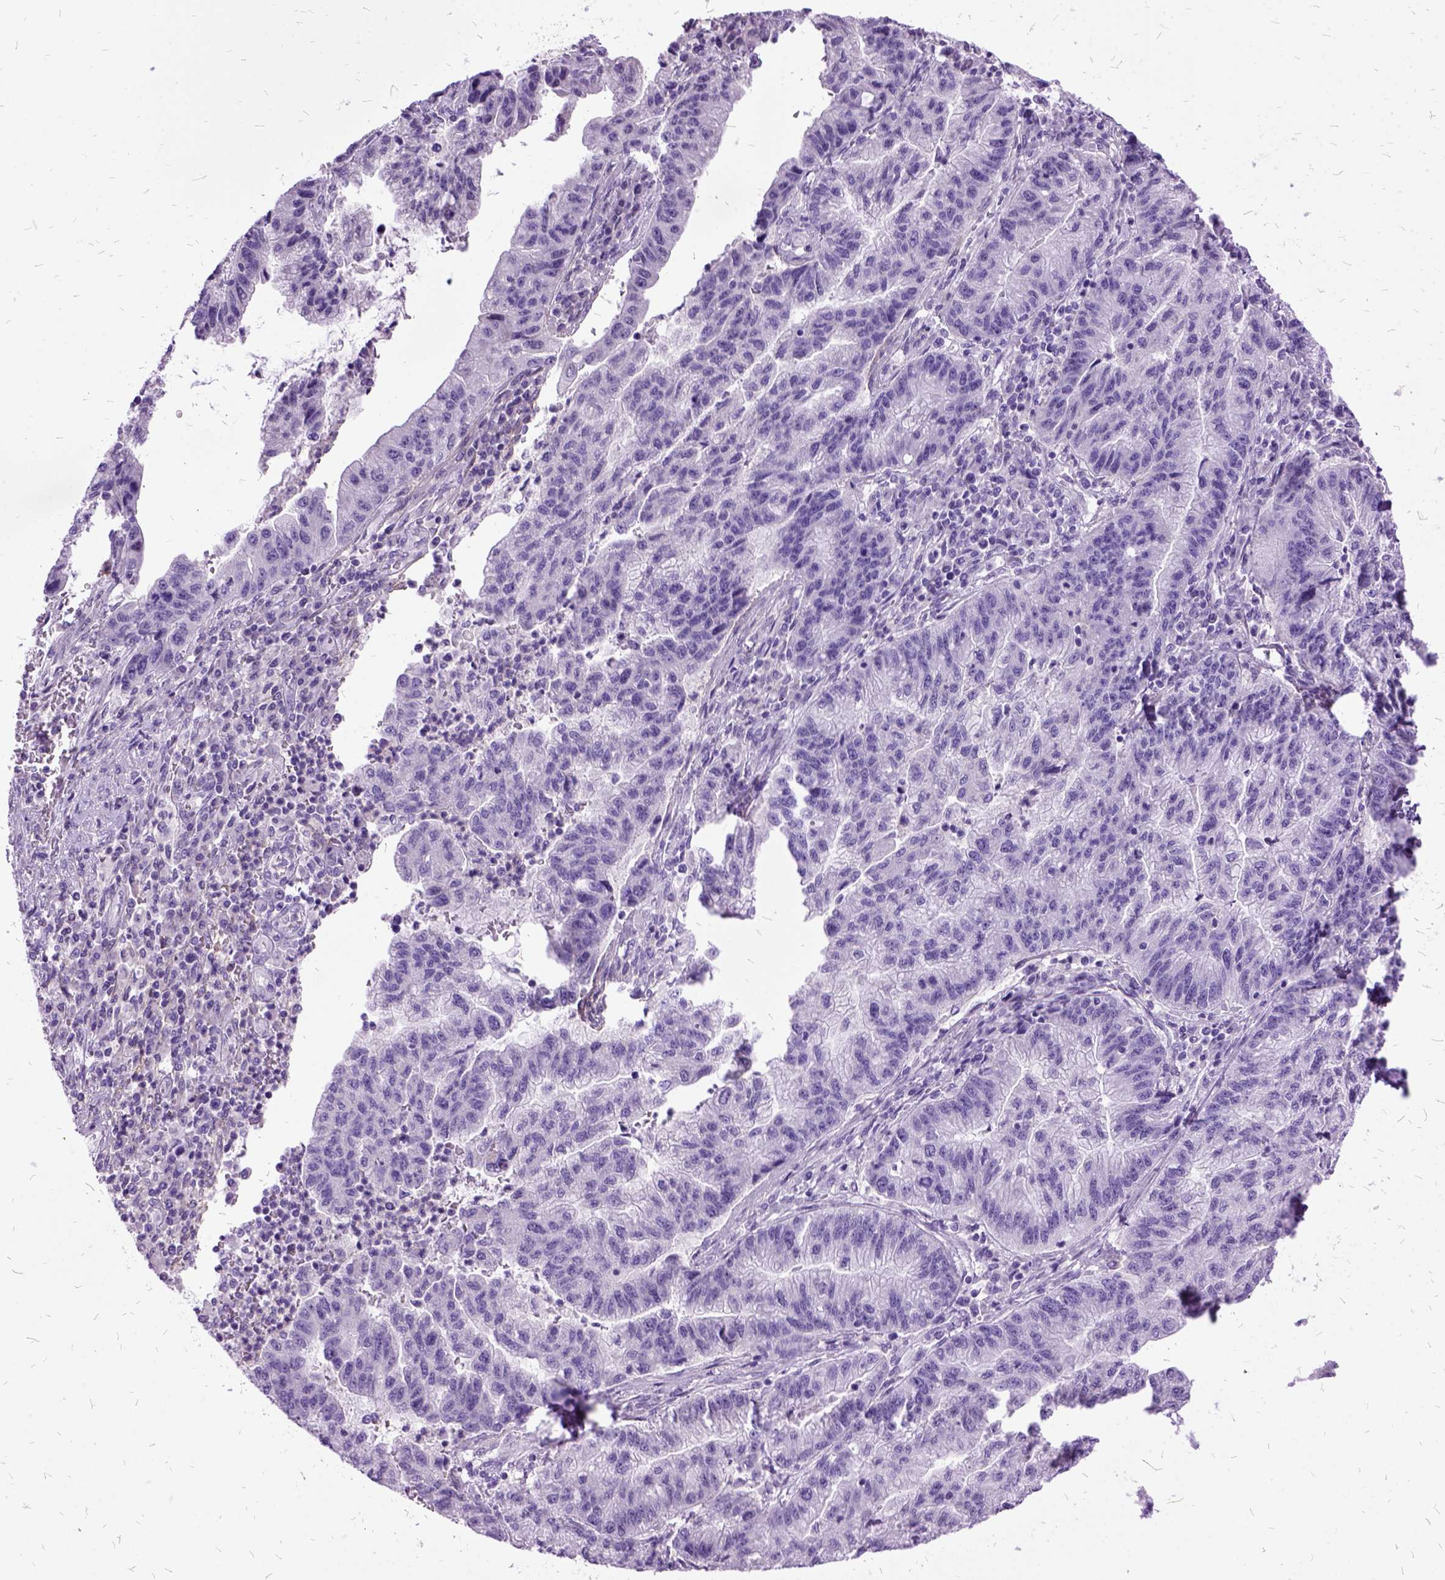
{"staining": {"intensity": "negative", "quantity": "none", "location": "none"}, "tissue": "stomach cancer", "cell_type": "Tumor cells", "image_type": "cancer", "snomed": [{"axis": "morphology", "description": "Adenocarcinoma, NOS"}, {"axis": "topography", "description": "Stomach"}], "caption": "A high-resolution histopathology image shows IHC staining of adenocarcinoma (stomach), which shows no significant expression in tumor cells. (DAB IHC with hematoxylin counter stain).", "gene": "MME", "patient": {"sex": "male", "age": 83}}